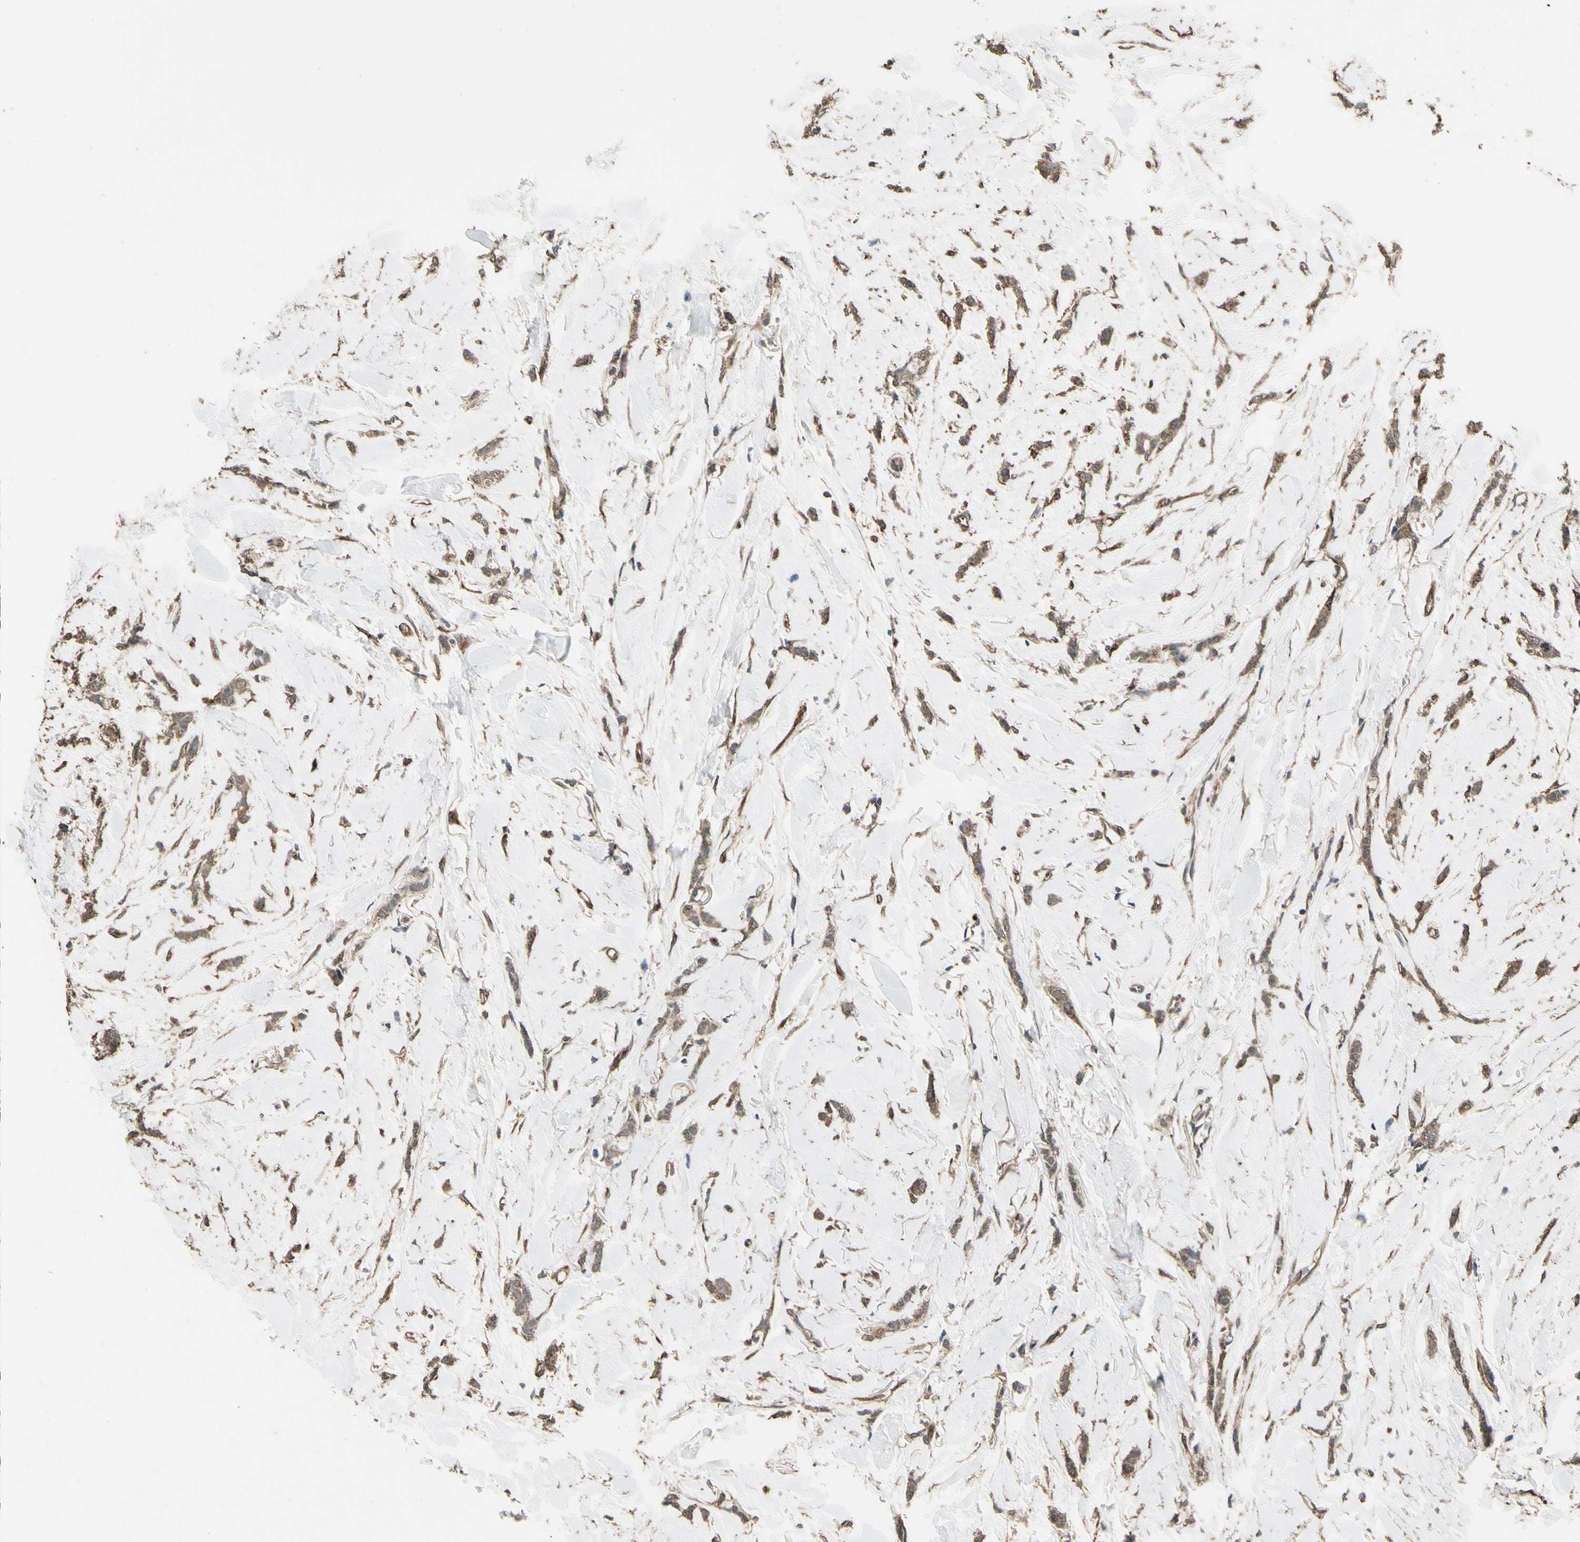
{"staining": {"intensity": "moderate", "quantity": ">75%", "location": "cytoplasmic/membranous"}, "tissue": "breast cancer", "cell_type": "Tumor cells", "image_type": "cancer", "snomed": [{"axis": "morphology", "description": "Lobular carcinoma"}, {"axis": "topography", "description": "Skin"}, {"axis": "topography", "description": "Breast"}], "caption": "An image showing moderate cytoplasmic/membranous positivity in approximately >75% of tumor cells in breast cancer, as visualized by brown immunohistochemical staining.", "gene": "TSPO", "patient": {"sex": "female", "age": 46}}